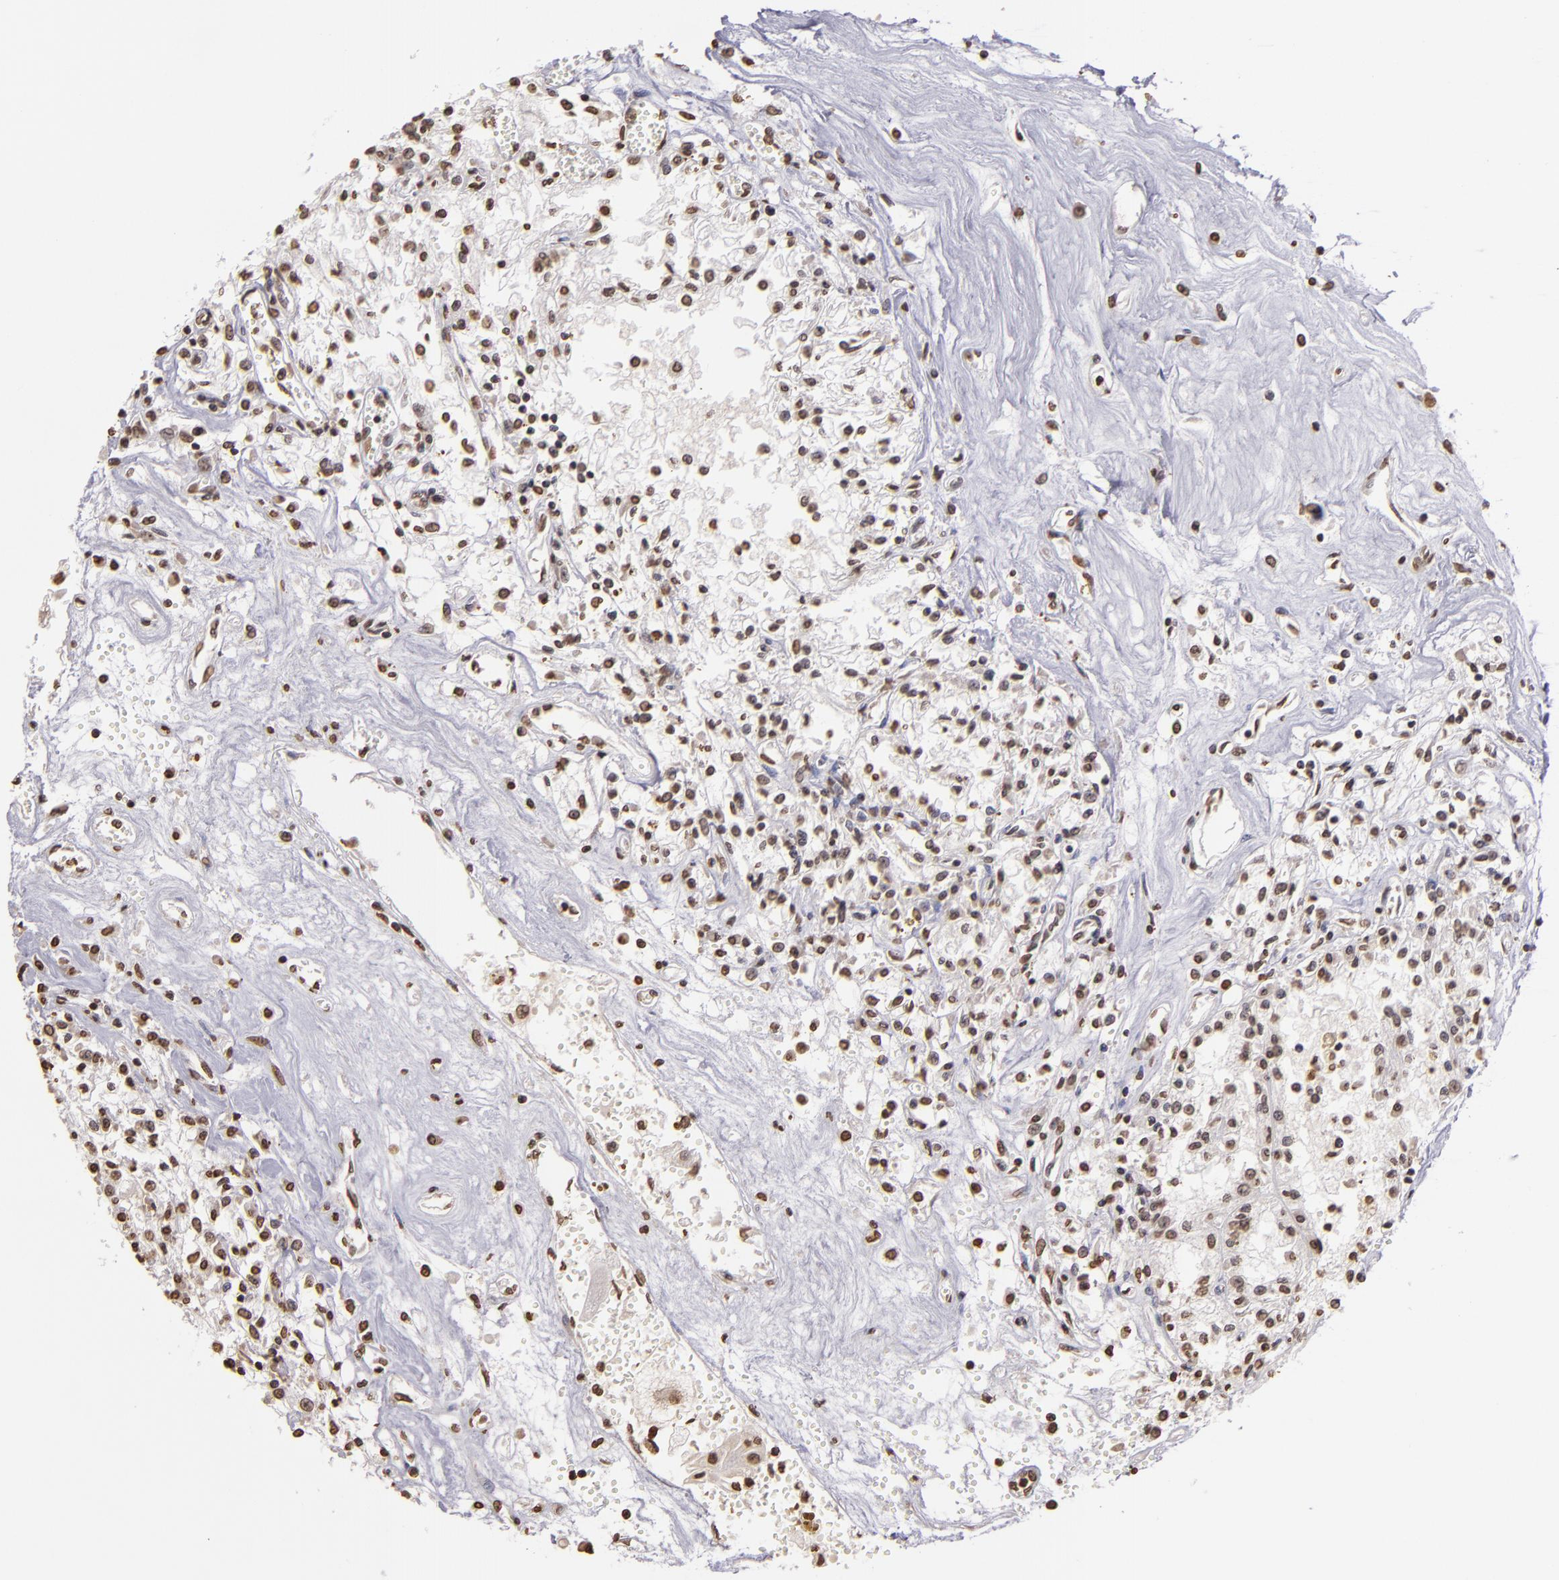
{"staining": {"intensity": "moderate", "quantity": "25%-75%", "location": "nuclear"}, "tissue": "renal cancer", "cell_type": "Tumor cells", "image_type": "cancer", "snomed": [{"axis": "morphology", "description": "Adenocarcinoma, NOS"}, {"axis": "topography", "description": "Kidney"}], "caption": "Human adenocarcinoma (renal) stained for a protein (brown) displays moderate nuclear positive positivity in approximately 25%-75% of tumor cells.", "gene": "LBX1", "patient": {"sex": "male", "age": 78}}